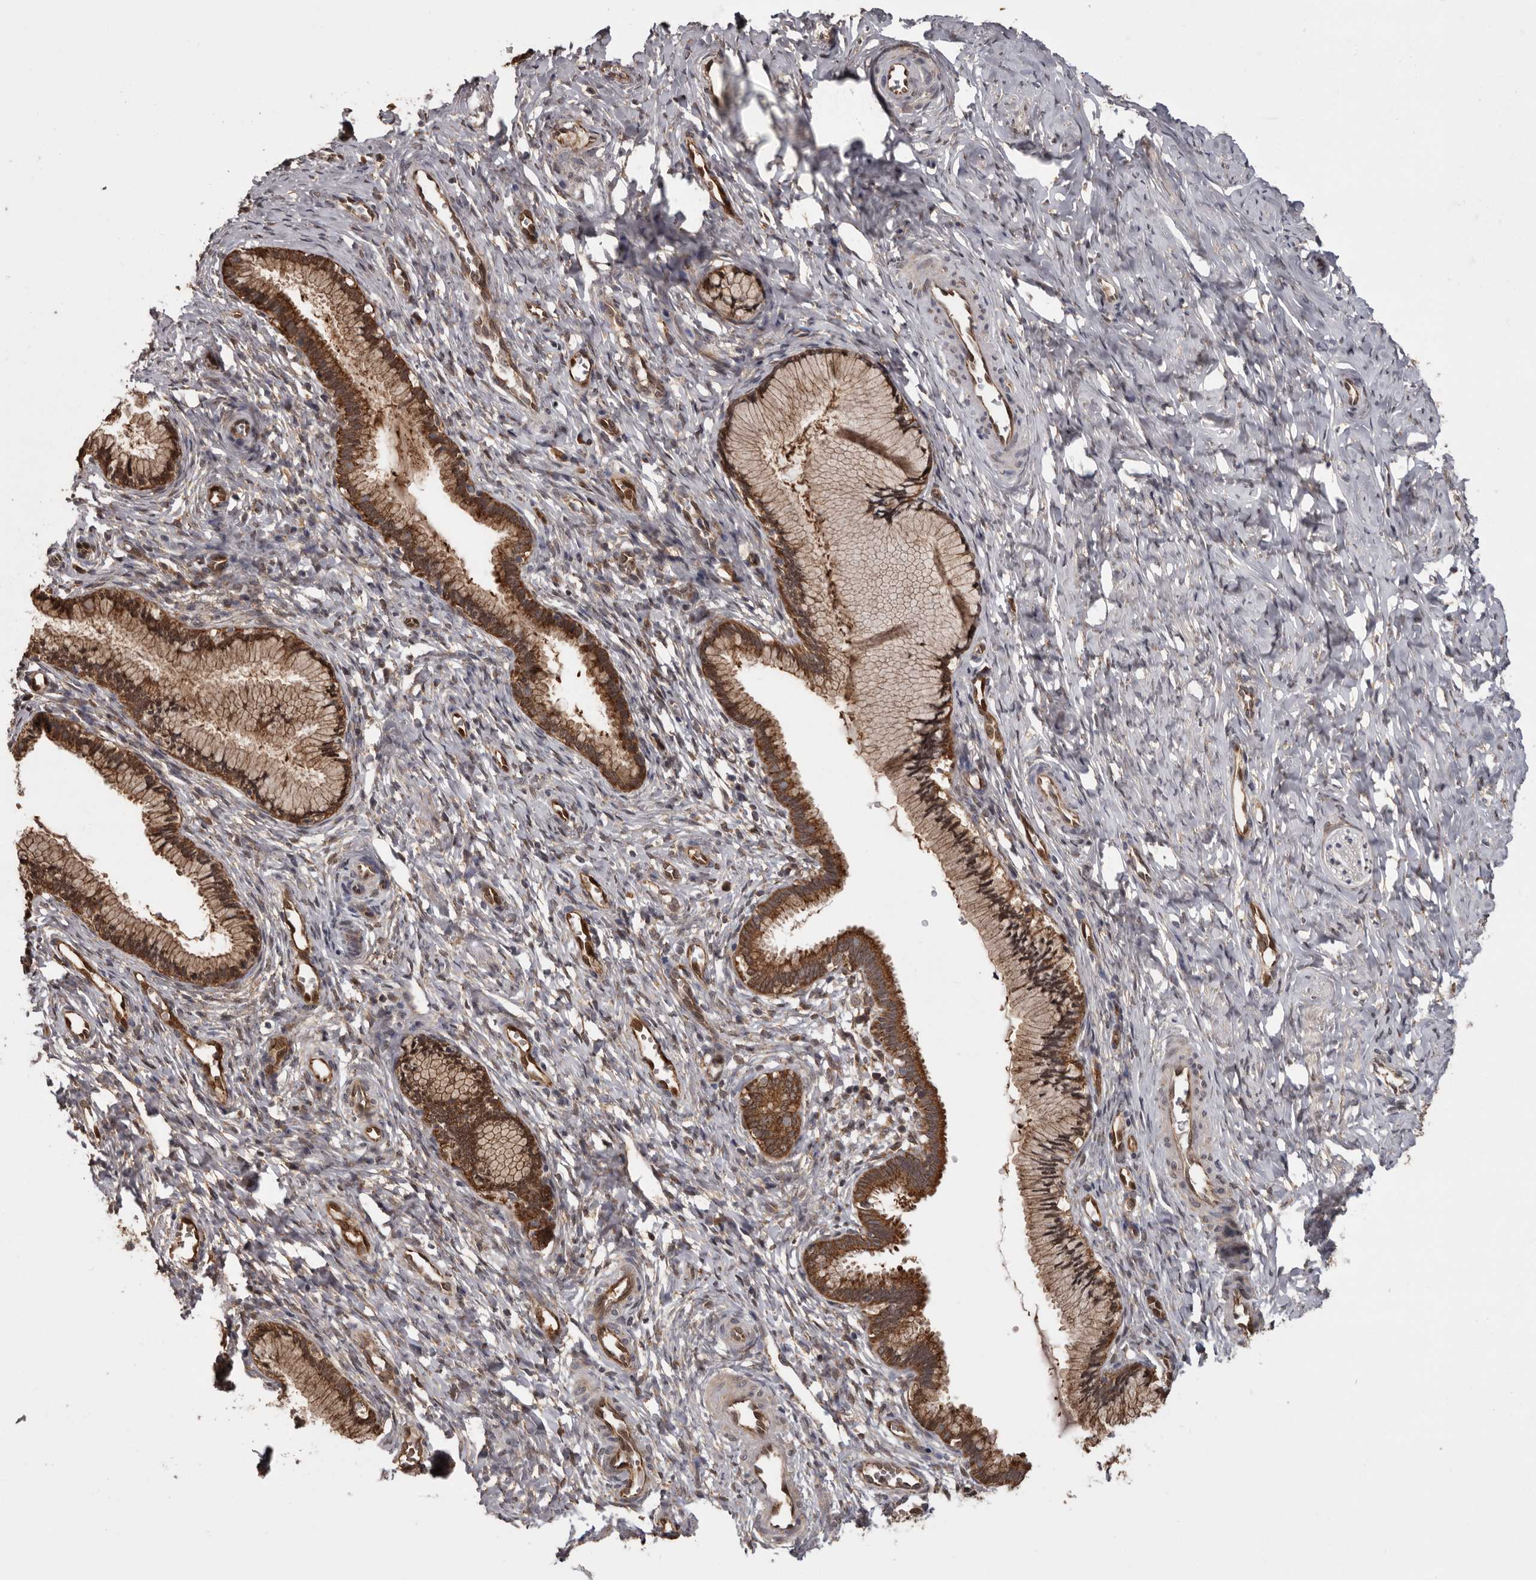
{"staining": {"intensity": "strong", "quantity": ">75%", "location": "cytoplasmic/membranous"}, "tissue": "cervix", "cell_type": "Glandular cells", "image_type": "normal", "snomed": [{"axis": "morphology", "description": "Normal tissue, NOS"}, {"axis": "topography", "description": "Cervix"}], "caption": "Protein expression analysis of unremarkable cervix reveals strong cytoplasmic/membranous positivity in about >75% of glandular cells.", "gene": "DARS1", "patient": {"sex": "female", "age": 27}}